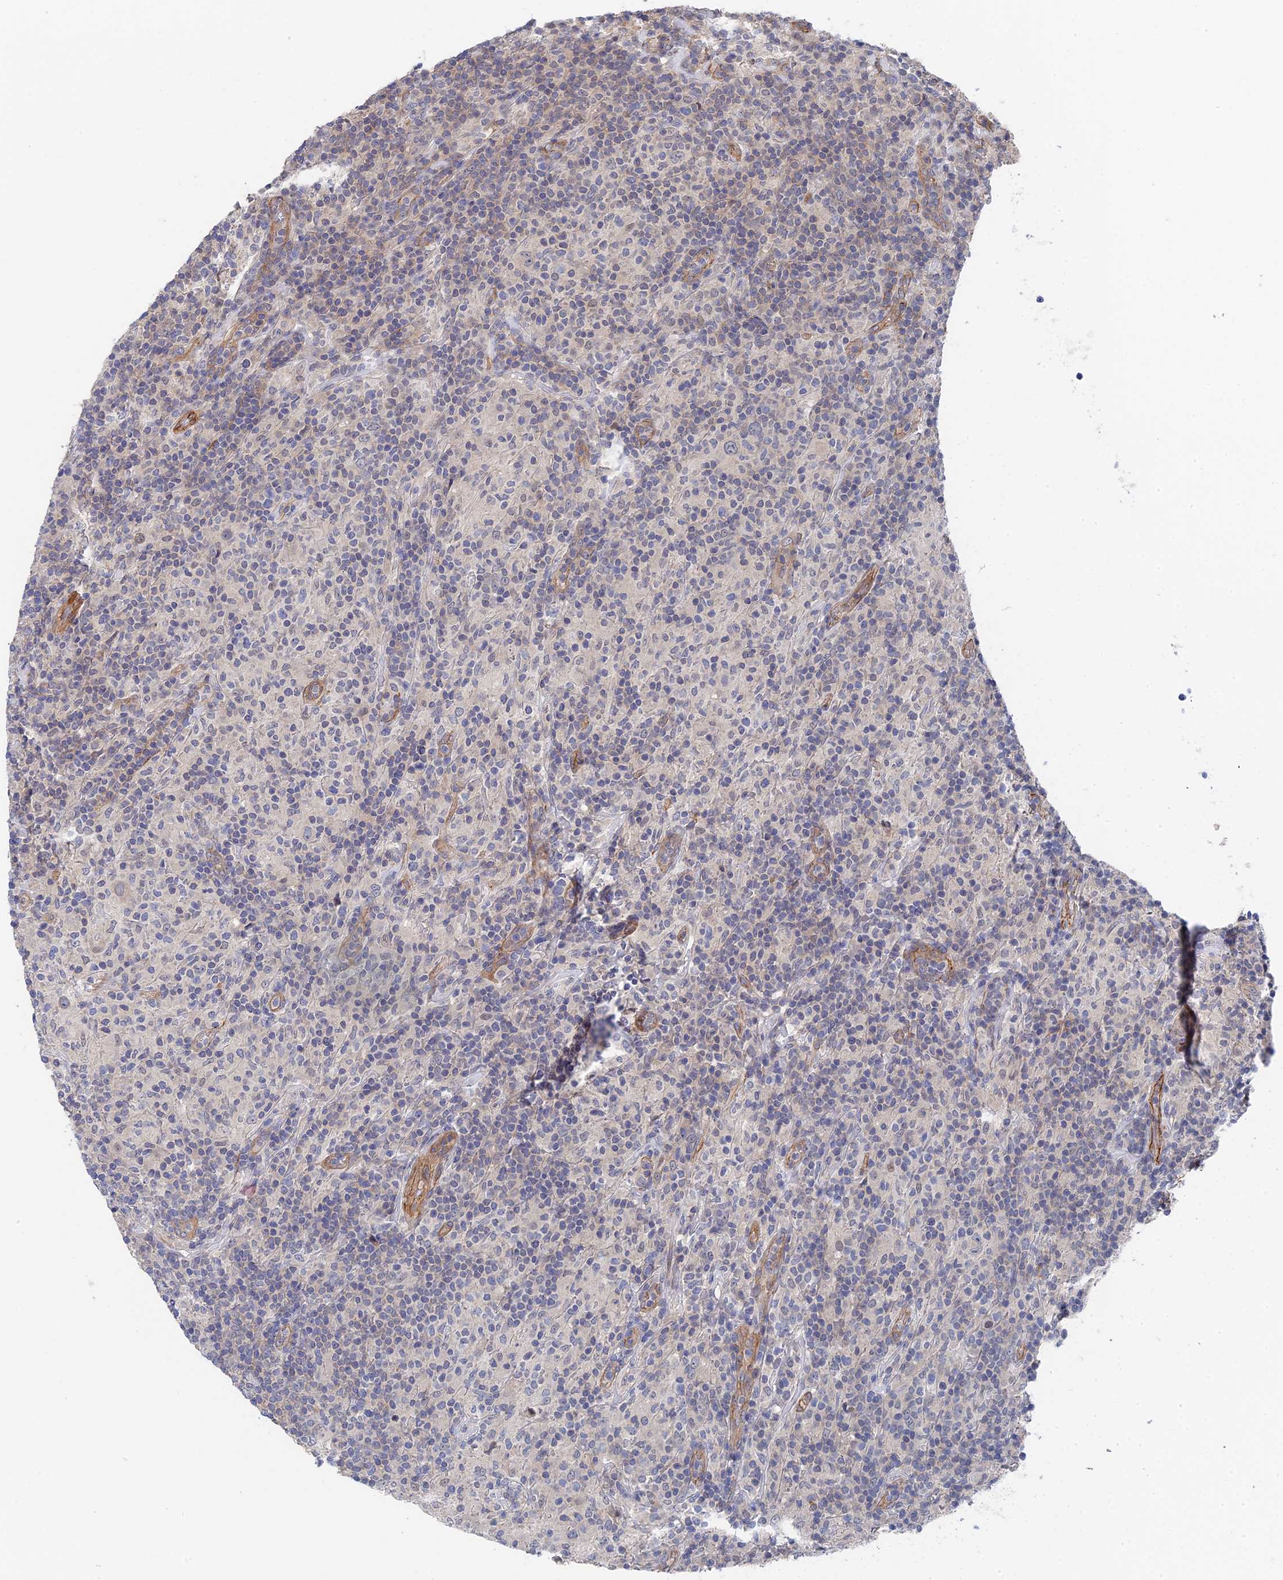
{"staining": {"intensity": "negative", "quantity": "none", "location": "none"}, "tissue": "lymphoma", "cell_type": "Tumor cells", "image_type": "cancer", "snomed": [{"axis": "morphology", "description": "Hodgkin's disease, NOS"}, {"axis": "topography", "description": "Lymph node"}], "caption": "Immunohistochemical staining of lymphoma exhibits no significant expression in tumor cells. Nuclei are stained in blue.", "gene": "MTHFSD", "patient": {"sex": "male", "age": 70}}